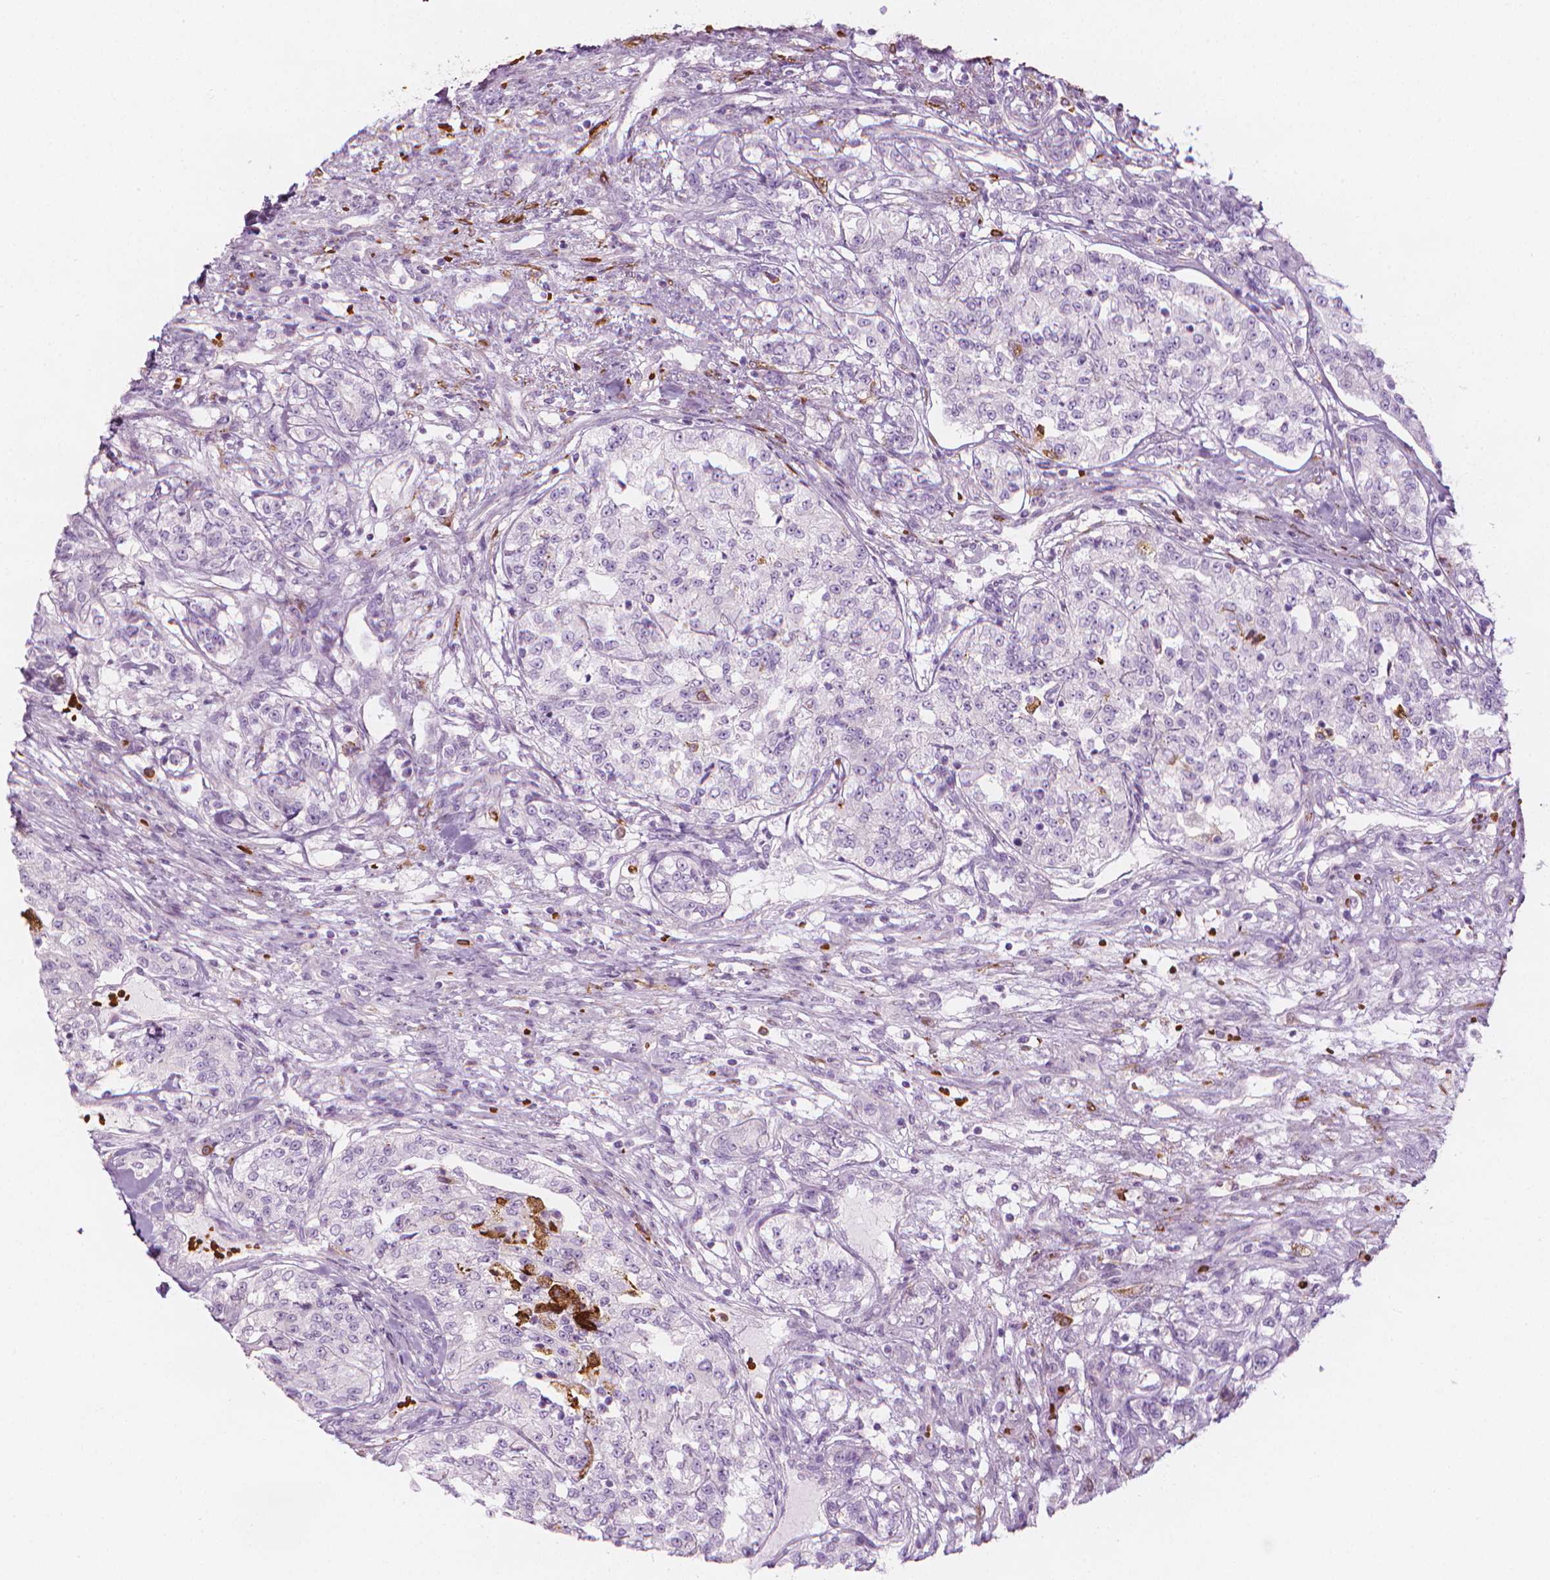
{"staining": {"intensity": "negative", "quantity": "none", "location": "none"}, "tissue": "renal cancer", "cell_type": "Tumor cells", "image_type": "cancer", "snomed": [{"axis": "morphology", "description": "Adenocarcinoma, NOS"}, {"axis": "topography", "description": "Kidney"}], "caption": "This is a image of IHC staining of renal cancer (adenocarcinoma), which shows no expression in tumor cells. The staining was performed using DAB (3,3'-diaminobenzidine) to visualize the protein expression in brown, while the nuclei were stained in blue with hematoxylin (Magnification: 20x).", "gene": "CES1", "patient": {"sex": "female", "age": 63}}